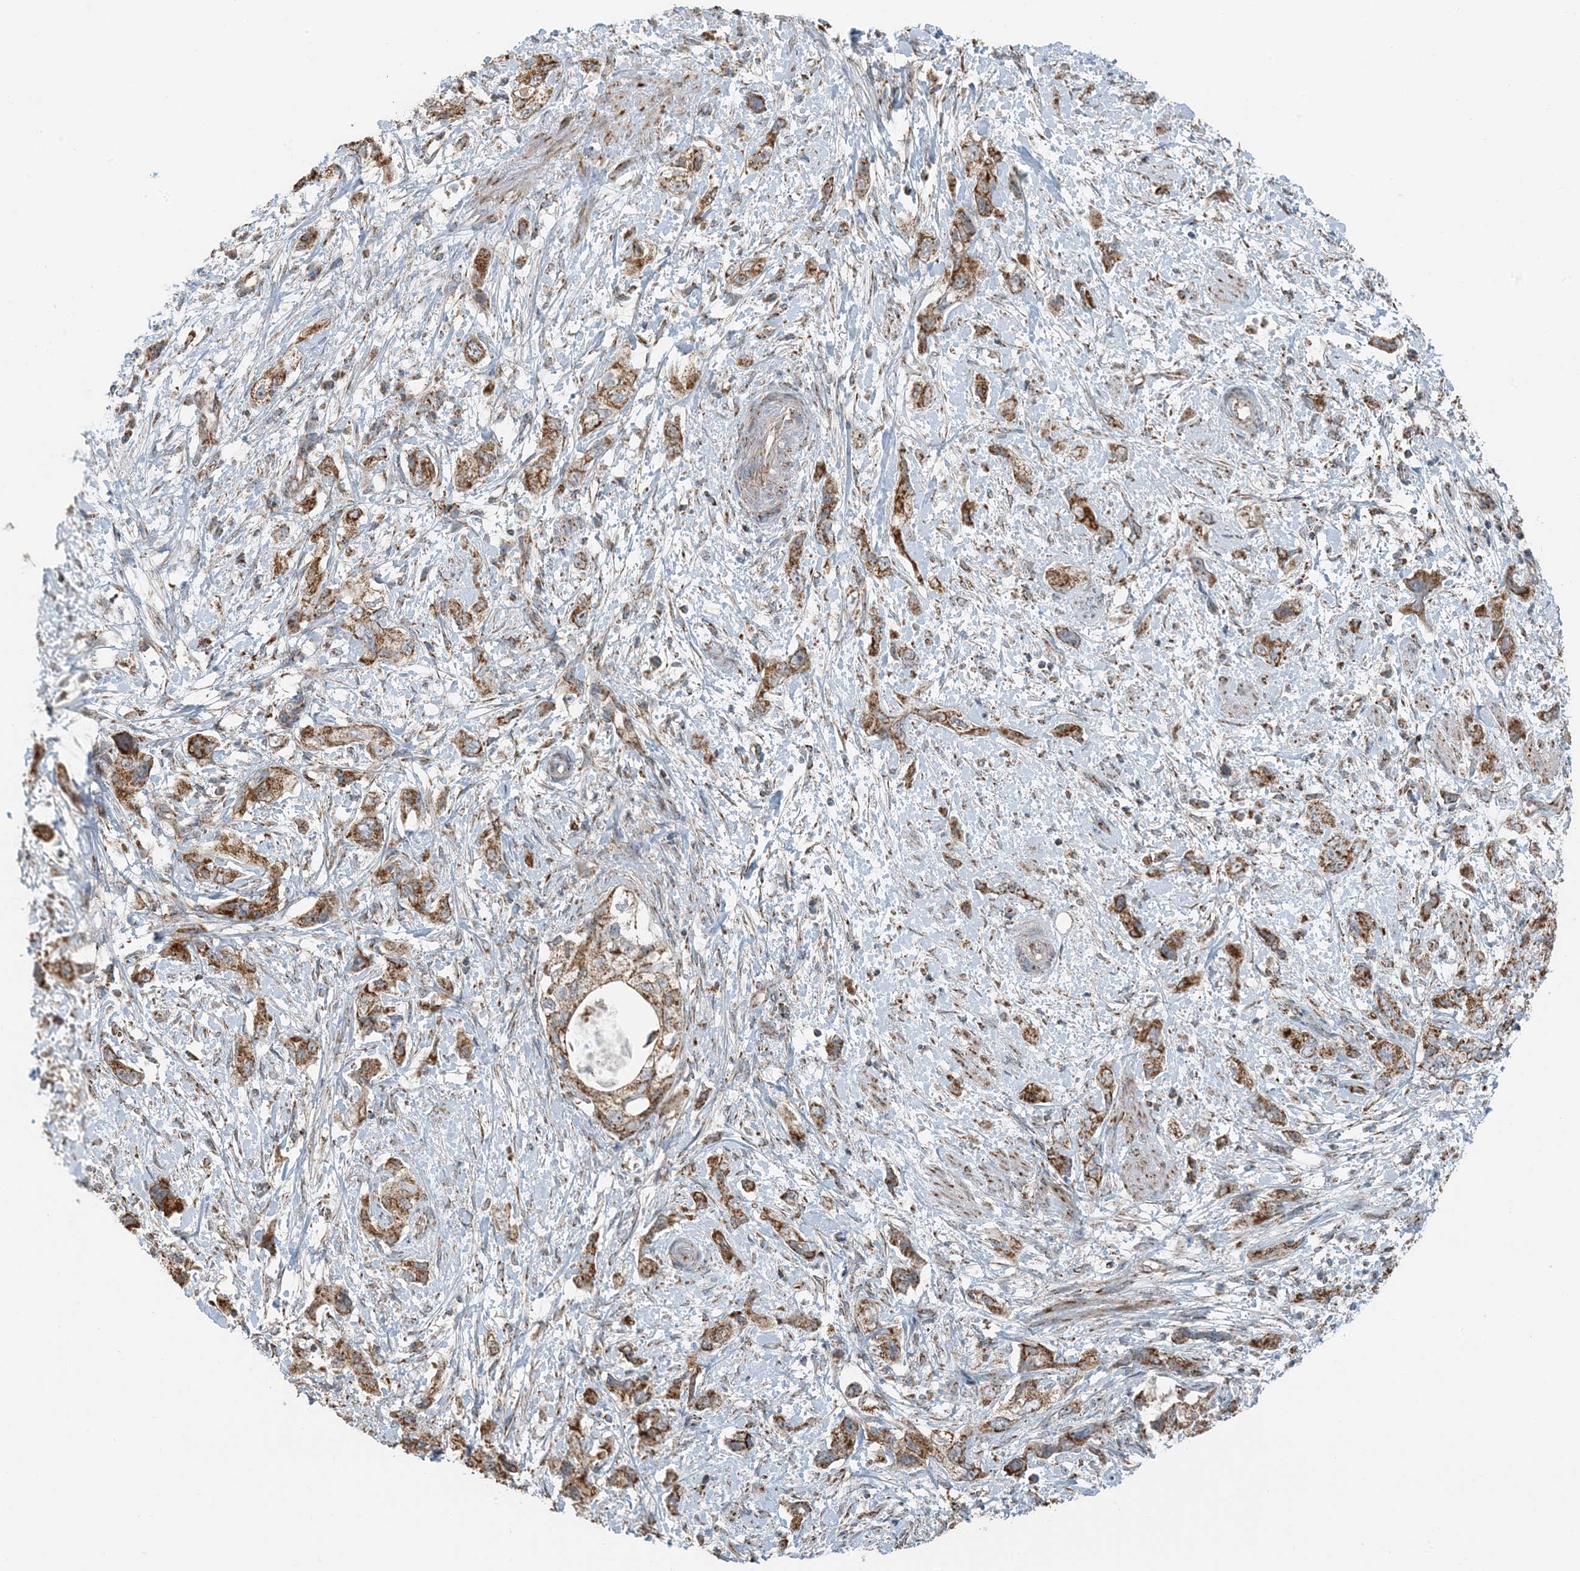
{"staining": {"intensity": "moderate", "quantity": ">75%", "location": "cytoplasmic/membranous"}, "tissue": "pancreatic cancer", "cell_type": "Tumor cells", "image_type": "cancer", "snomed": [{"axis": "morphology", "description": "Adenocarcinoma, NOS"}, {"axis": "topography", "description": "Pancreas"}], "caption": "Pancreatic adenocarcinoma stained for a protein exhibits moderate cytoplasmic/membranous positivity in tumor cells.", "gene": "PILRB", "patient": {"sex": "female", "age": 73}}